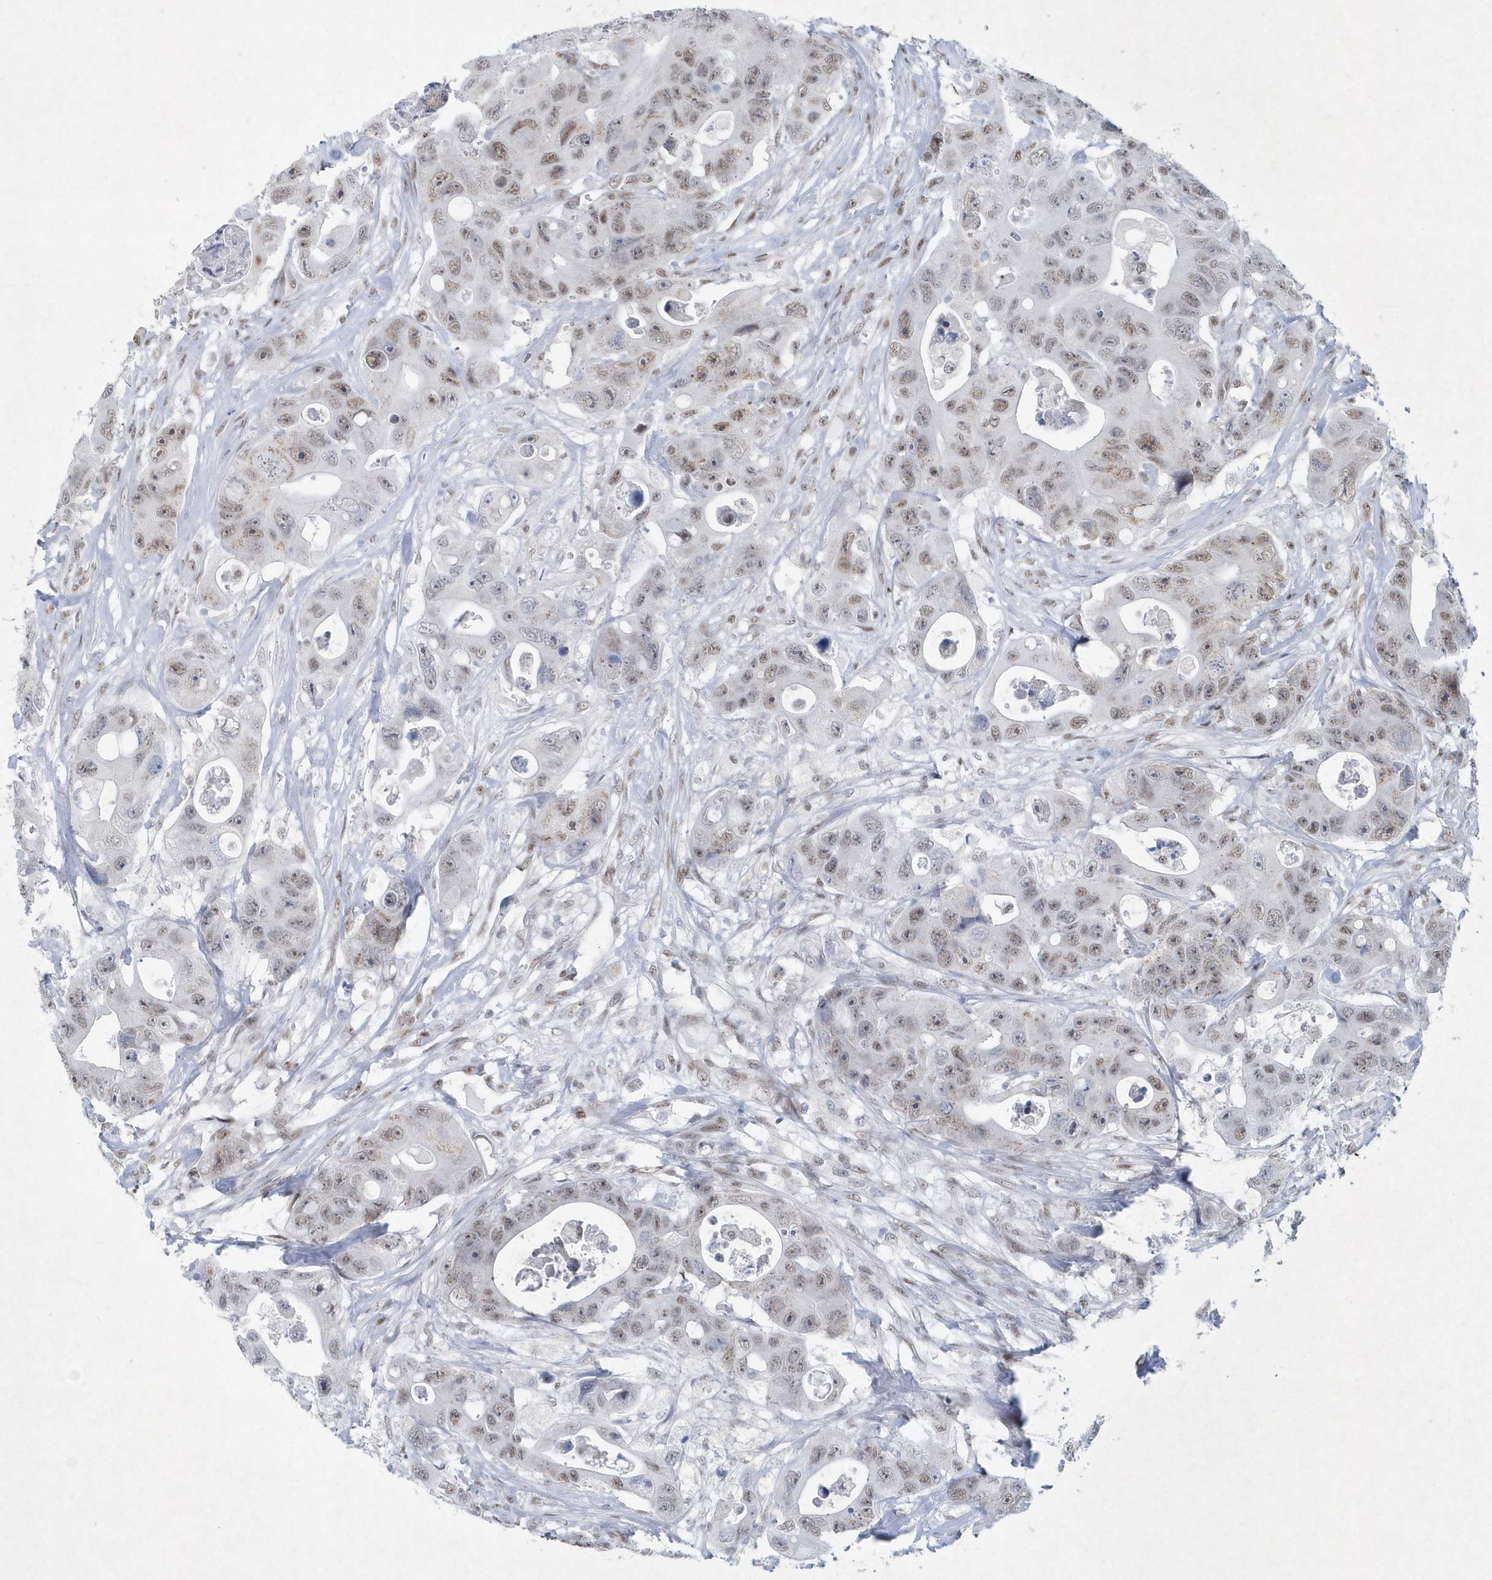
{"staining": {"intensity": "weak", "quantity": ">75%", "location": "nuclear"}, "tissue": "colorectal cancer", "cell_type": "Tumor cells", "image_type": "cancer", "snomed": [{"axis": "morphology", "description": "Adenocarcinoma, NOS"}, {"axis": "topography", "description": "Colon"}], "caption": "Immunohistochemical staining of human colorectal cancer reveals low levels of weak nuclear staining in approximately >75% of tumor cells.", "gene": "DCLRE1A", "patient": {"sex": "female", "age": 46}}